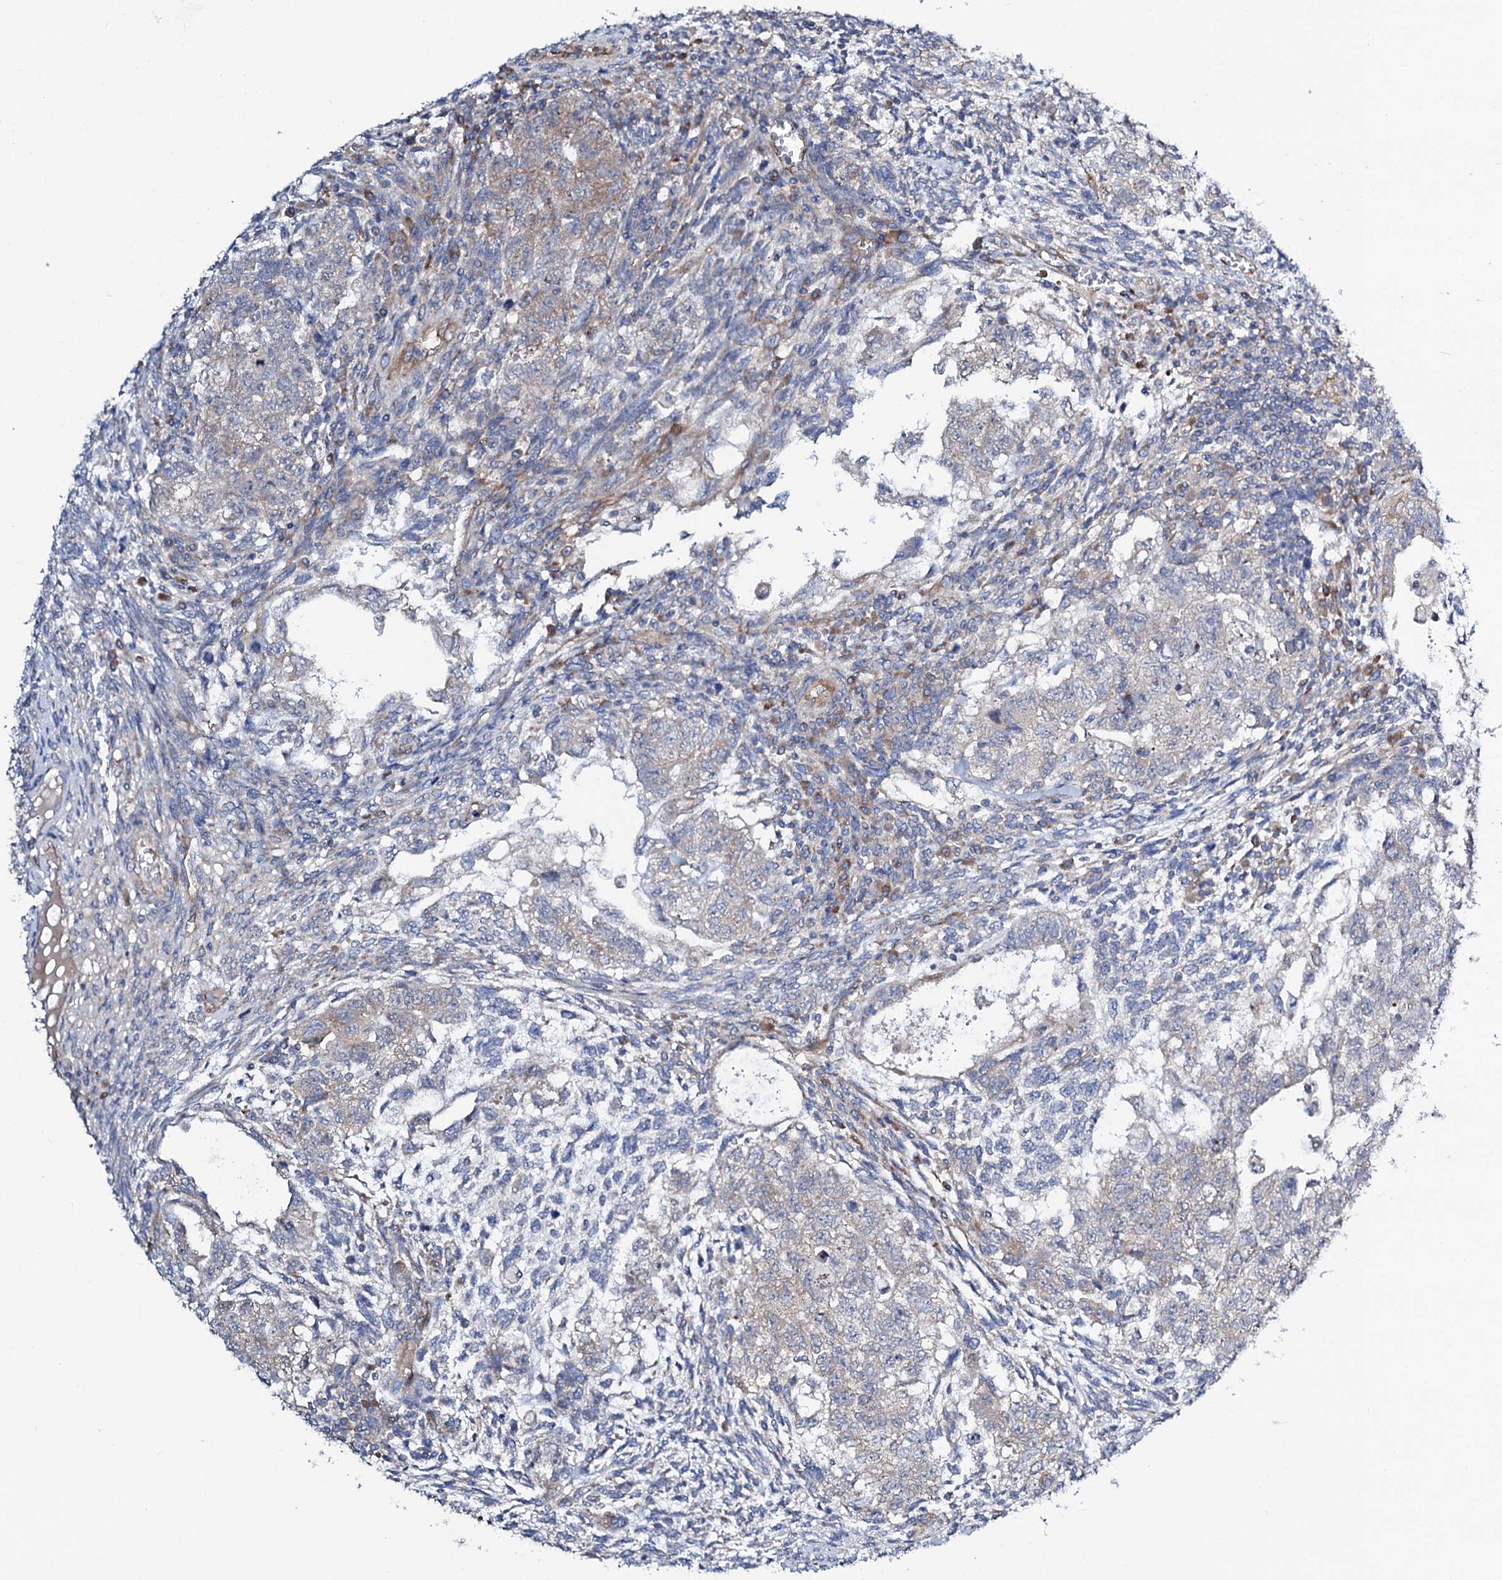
{"staining": {"intensity": "weak", "quantity": "<25%", "location": "cytoplasmic/membranous"}, "tissue": "testis cancer", "cell_type": "Tumor cells", "image_type": "cancer", "snomed": [{"axis": "morphology", "description": "Carcinoma, Embryonal, NOS"}, {"axis": "topography", "description": "Testis"}], "caption": "This is an immunohistochemistry histopathology image of embryonal carcinoma (testis). There is no staining in tumor cells.", "gene": "STARD13", "patient": {"sex": "male", "age": 37}}